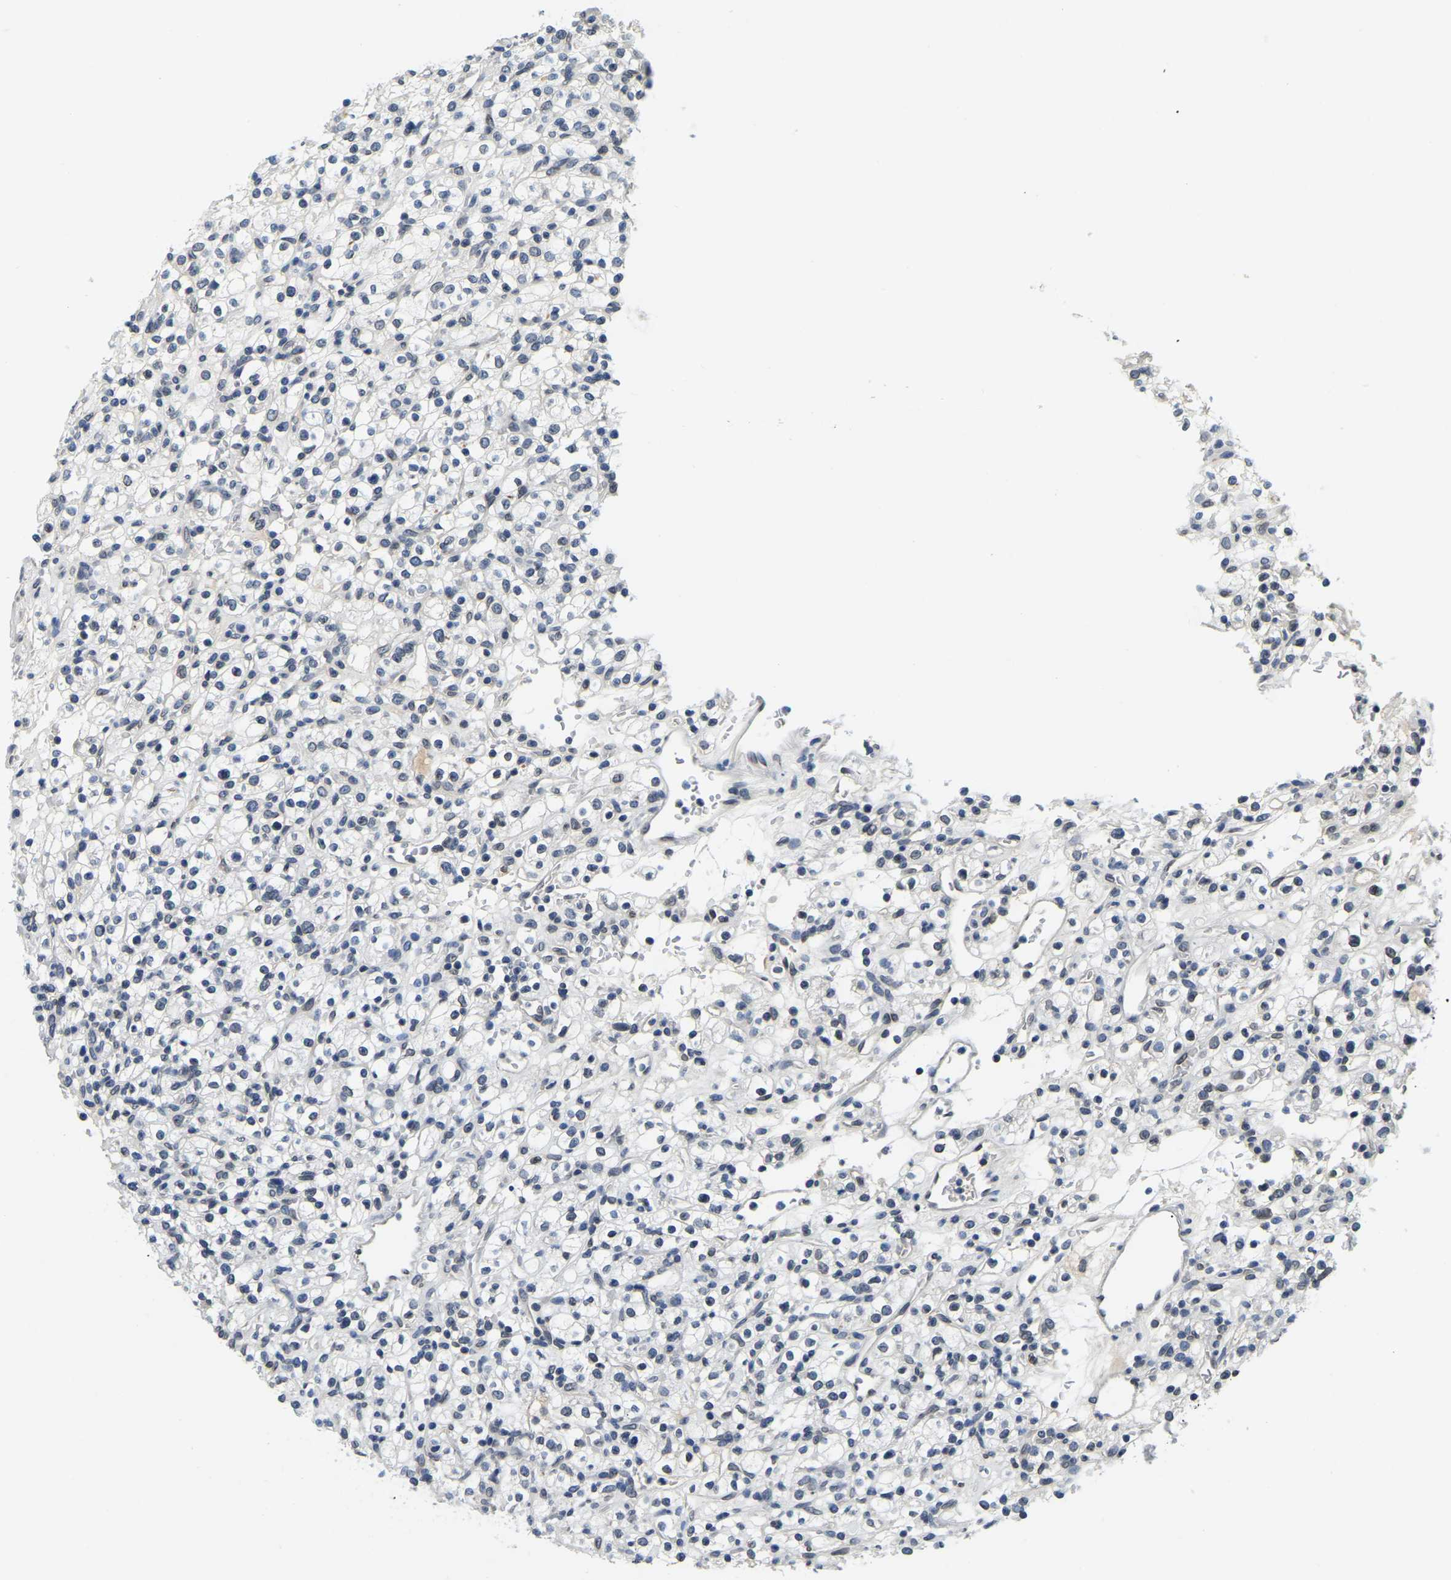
{"staining": {"intensity": "negative", "quantity": "none", "location": "none"}, "tissue": "renal cancer", "cell_type": "Tumor cells", "image_type": "cancer", "snomed": [{"axis": "morphology", "description": "Normal tissue, NOS"}, {"axis": "morphology", "description": "Adenocarcinoma, NOS"}, {"axis": "topography", "description": "Kidney"}], "caption": "Immunohistochemistry histopathology image of neoplastic tissue: human renal cancer (adenocarcinoma) stained with DAB shows no significant protein expression in tumor cells. The staining is performed using DAB brown chromogen with nuclei counter-stained in using hematoxylin.", "gene": "RANBP2", "patient": {"sex": "female", "age": 72}}